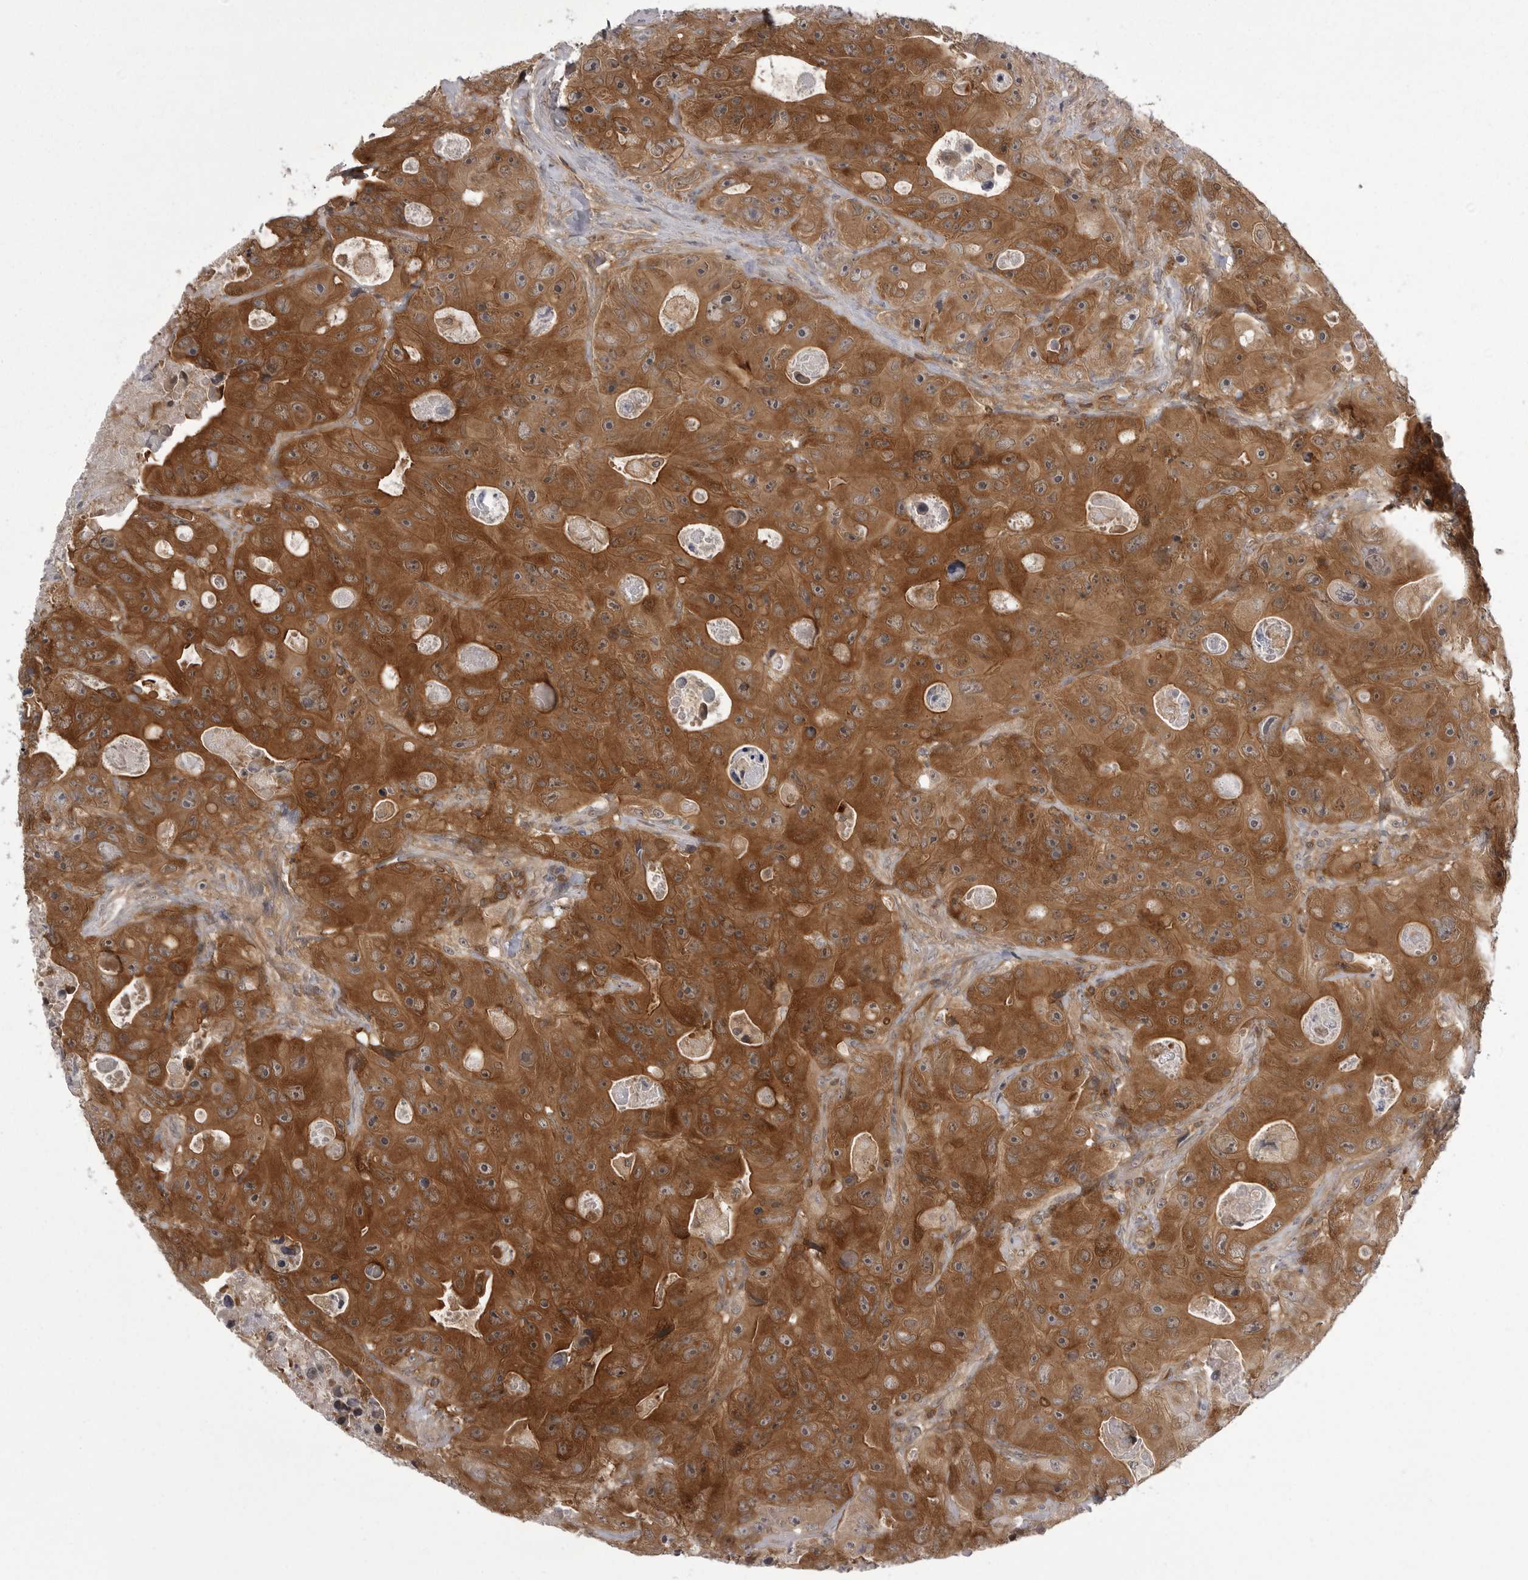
{"staining": {"intensity": "strong", "quantity": ">75%", "location": "cytoplasmic/membranous"}, "tissue": "colorectal cancer", "cell_type": "Tumor cells", "image_type": "cancer", "snomed": [{"axis": "morphology", "description": "Adenocarcinoma, NOS"}, {"axis": "topography", "description": "Colon"}], "caption": "IHC histopathology image of human adenocarcinoma (colorectal) stained for a protein (brown), which demonstrates high levels of strong cytoplasmic/membranous positivity in about >75% of tumor cells.", "gene": "STK24", "patient": {"sex": "female", "age": 46}}